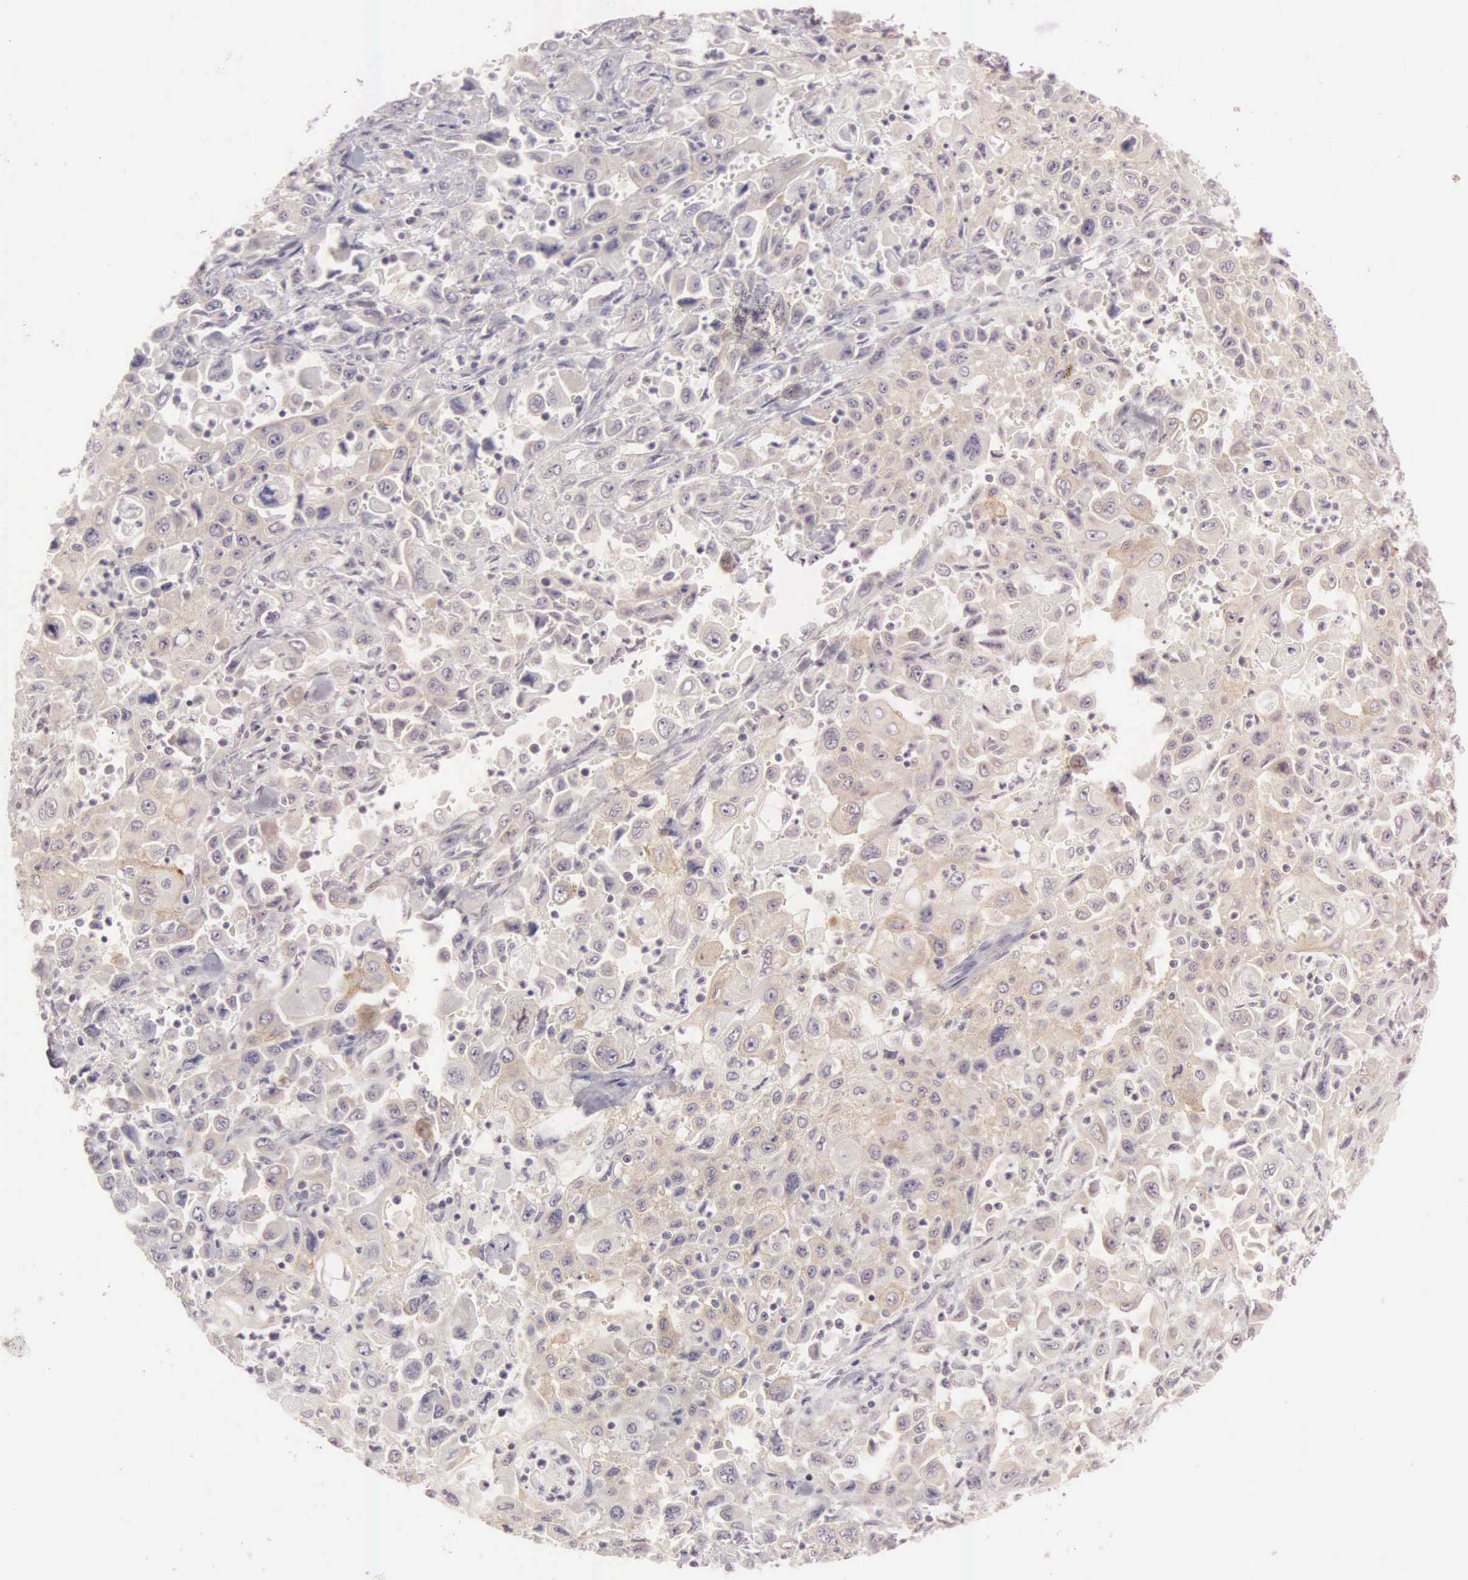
{"staining": {"intensity": "weak", "quantity": ">75%", "location": "cytoplasmic/membranous"}, "tissue": "pancreatic cancer", "cell_type": "Tumor cells", "image_type": "cancer", "snomed": [{"axis": "morphology", "description": "Adenocarcinoma, NOS"}, {"axis": "topography", "description": "Pancreas"}], "caption": "Pancreatic cancer (adenocarcinoma) stained for a protein (brown) demonstrates weak cytoplasmic/membranous positive expression in approximately >75% of tumor cells.", "gene": "CEP170B", "patient": {"sex": "male", "age": 70}}